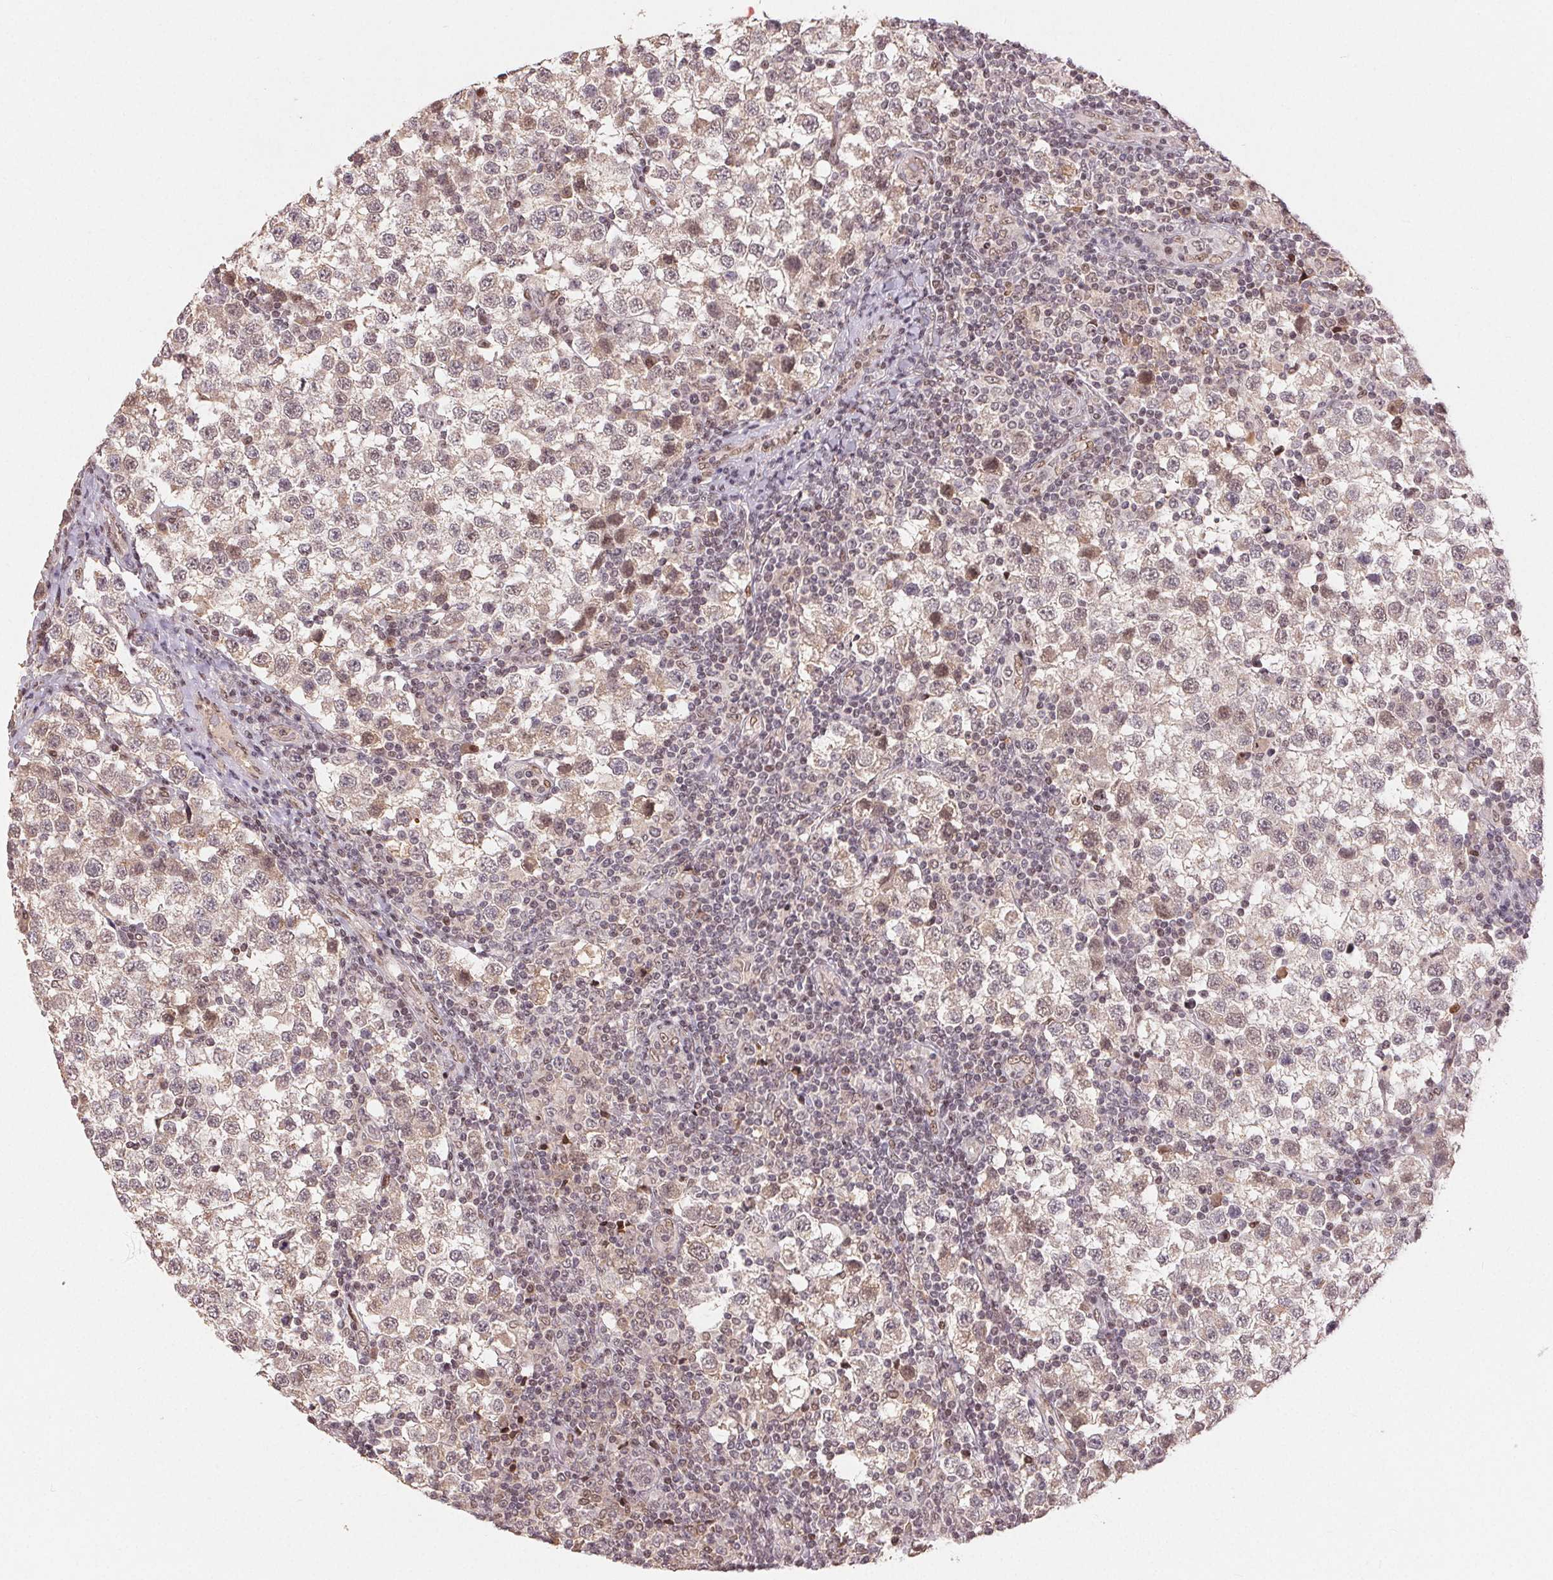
{"staining": {"intensity": "weak", "quantity": "<25%", "location": "cytoplasmic/membranous,nuclear"}, "tissue": "testis cancer", "cell_type": "Tumor cells", "image_type": "cancer", "snomed": [{"axis": "morphology", "description": "Seminoma, NOS"}, {"axis": "topography", "description": "Testis"}], "caption": "Immunohistochemical staining of seminoma (testis) displays no significant staining in tumor cells. (DAB IHC, high magnification).", "gene": "MAPKAPK2", "patient": {"sex": "male", "age": 34}}